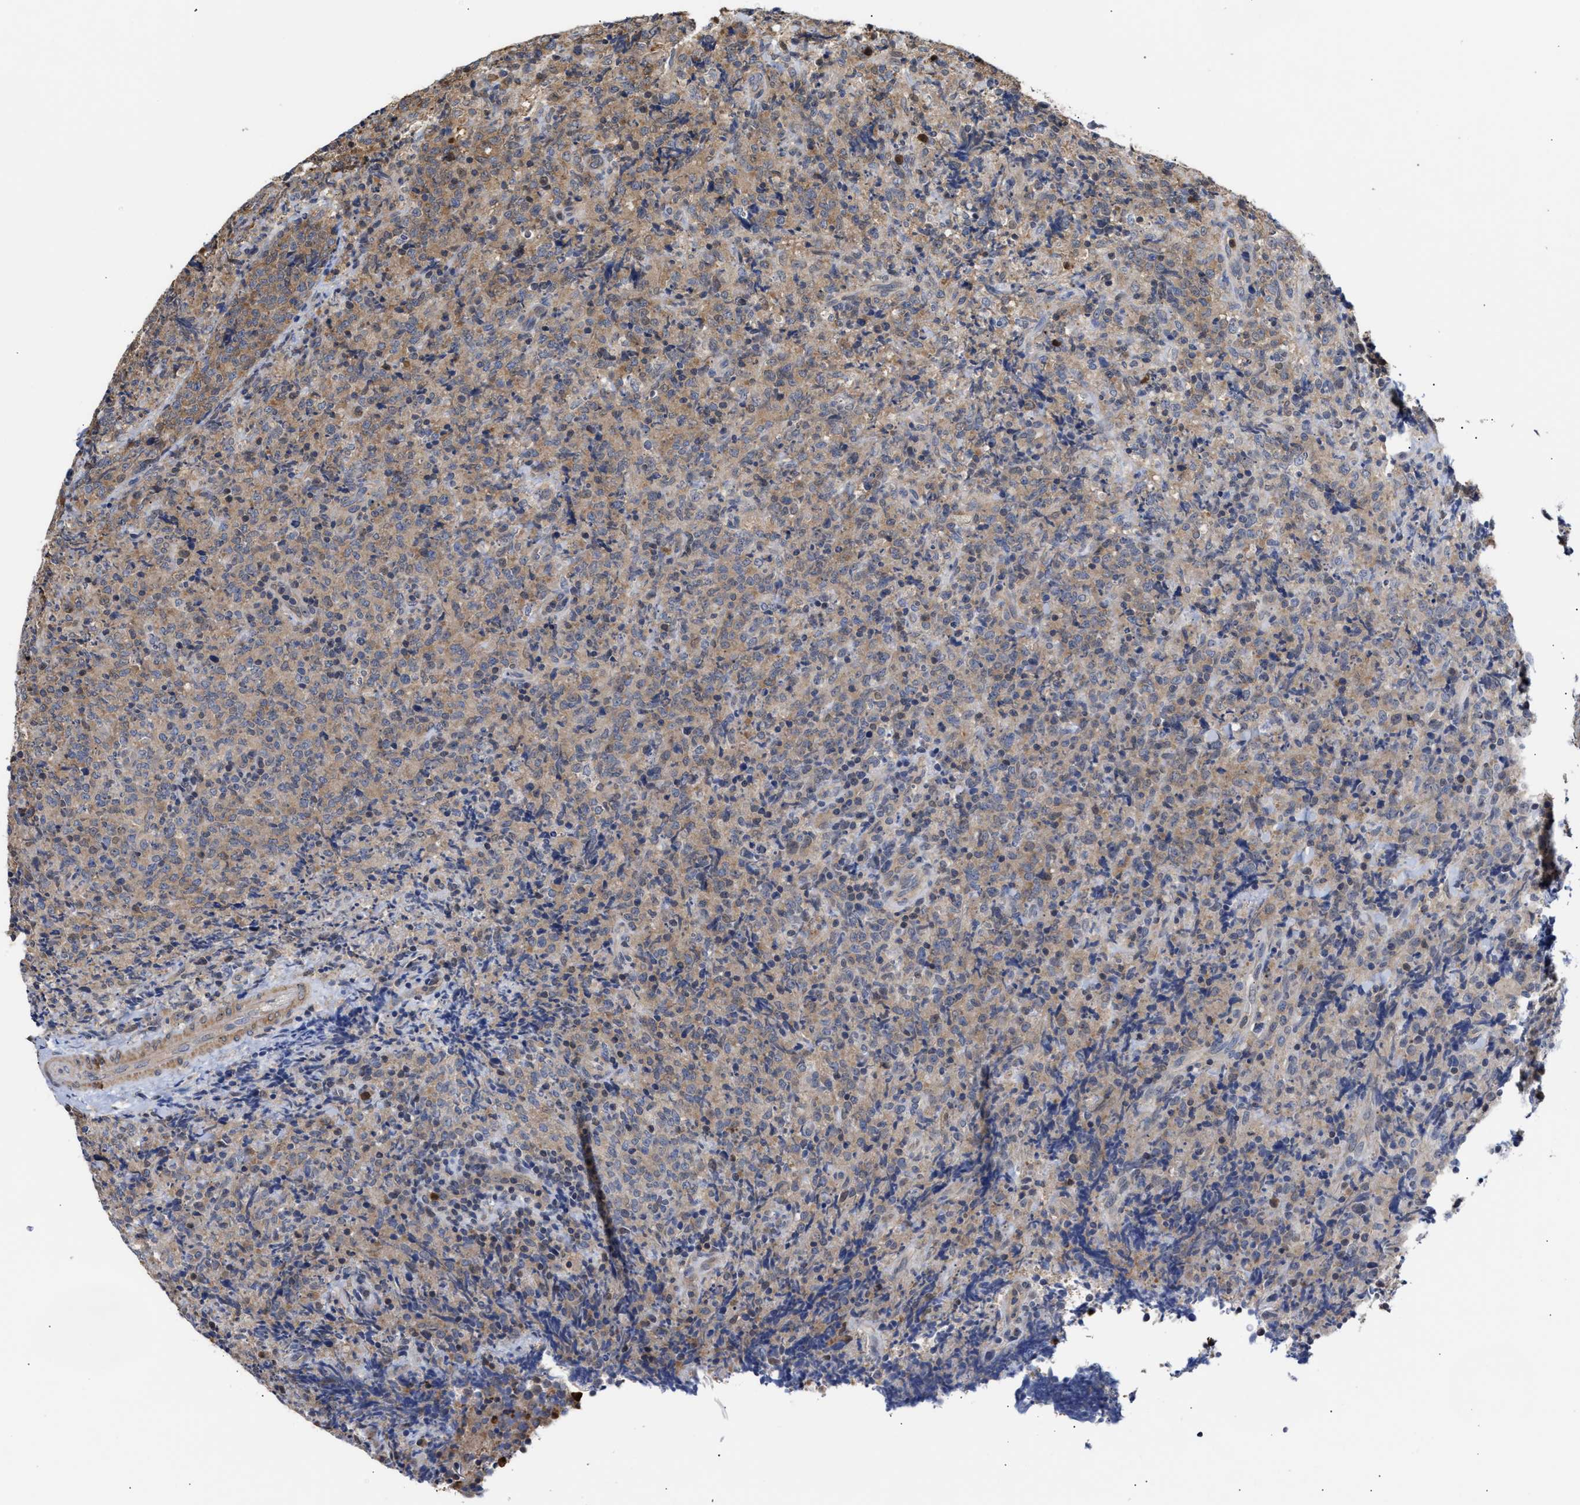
{"staining": {"intensity": "weak", "quantity": "25%-75%", "location": "cytoplasmic/membranous"}, "tissue": "lymphoma", "cell_type": "Tumor cells", "image_type": "cancer", "snomed": [{"axis": "morphology", "description": "Malignant lymphoma, non-Hodgkin's type, High grade"}, {"axis": "topography", "description": "Tonsil"}], "caption": "A photomicrograph of human high-grade malignant lymphoma, non-Hodgkin's type stained for a protein exhibits weak cytoplasmic/membranous brown staining in tumor cells.", "gene": "KLHDC1", "patient": {"sex": "female", "age": 36}}